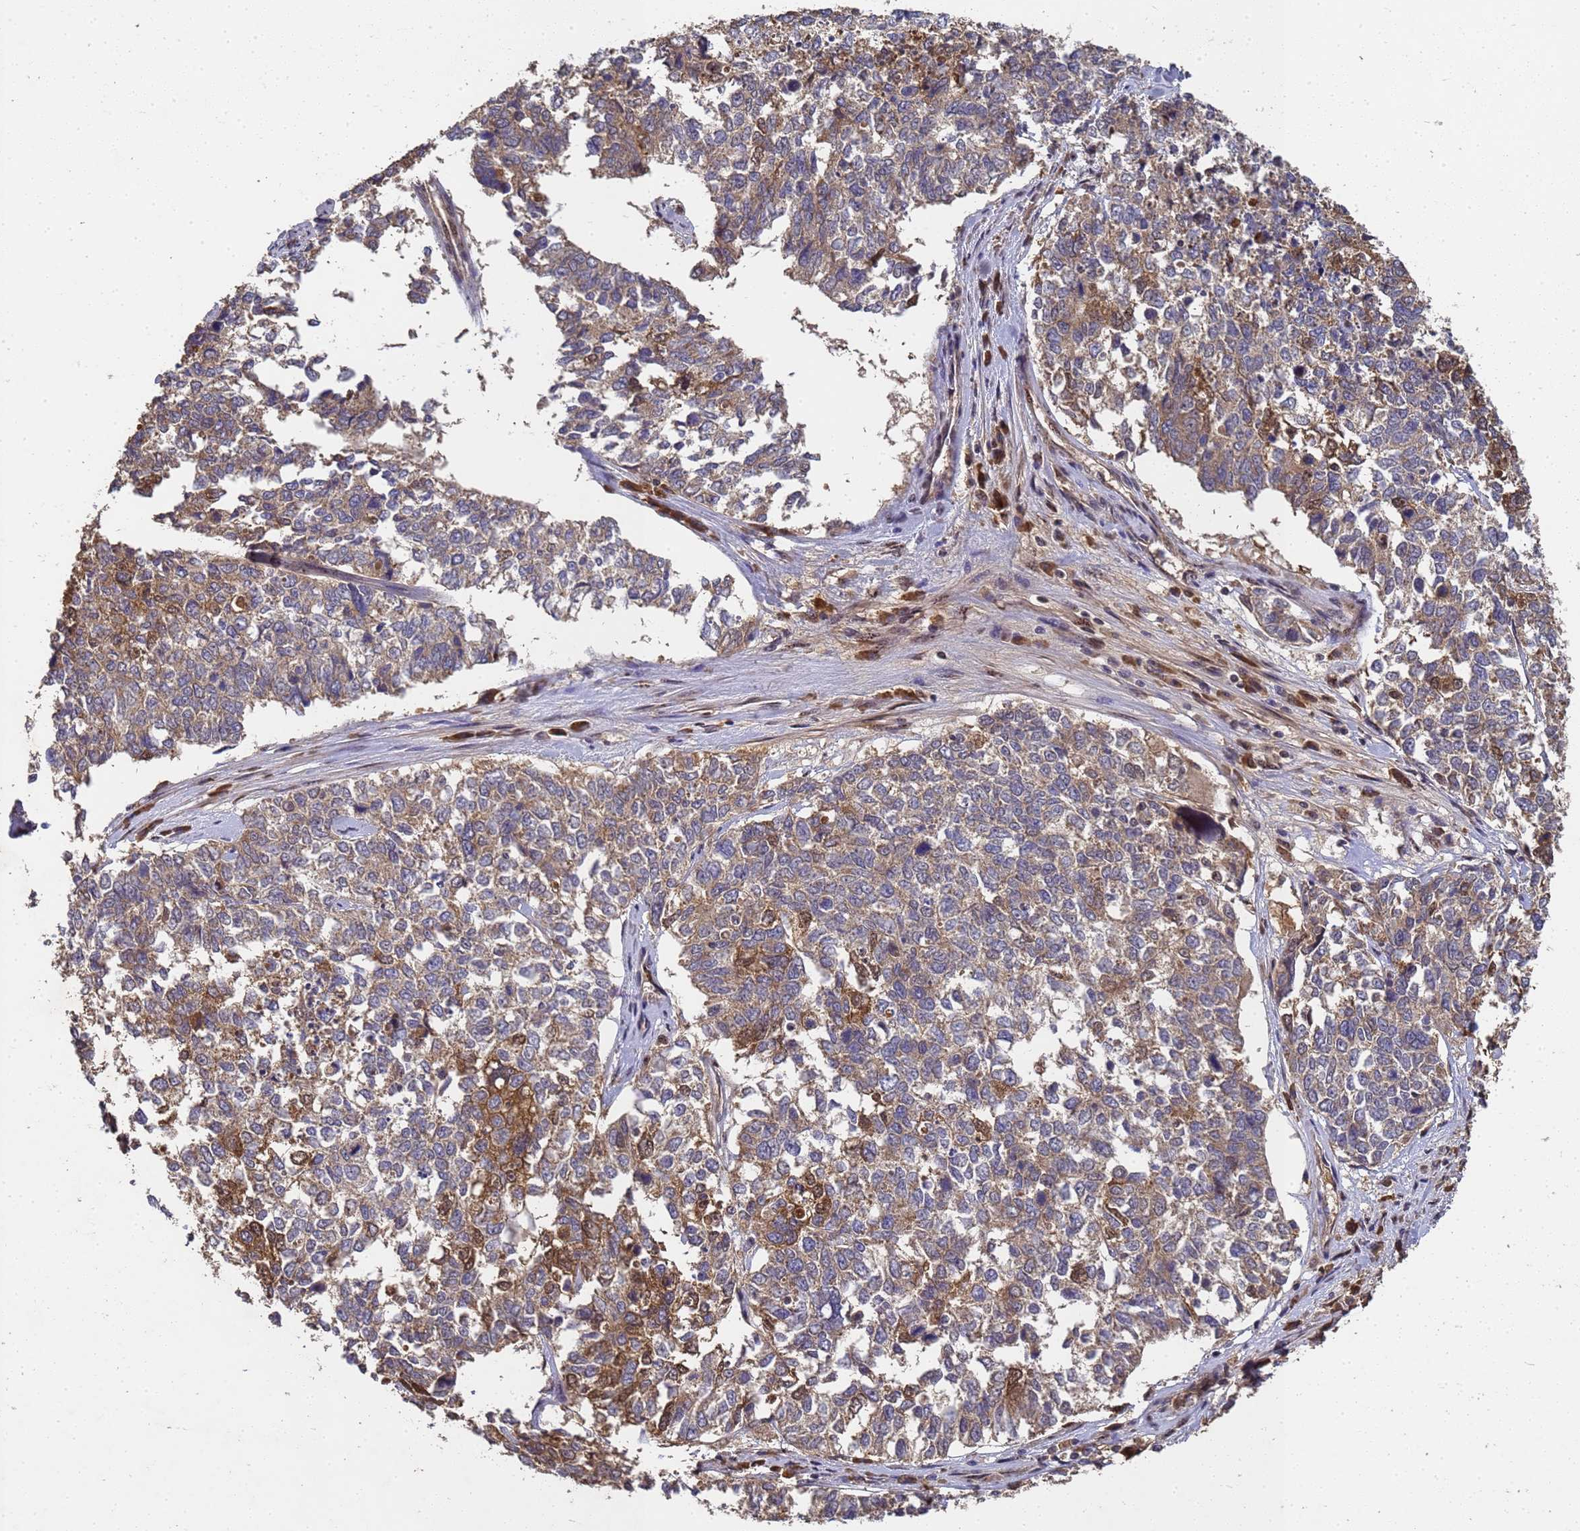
{"staining": {"intensity": "moderate", "quantity": "<25%", "location": "cytoplasmic/membranous"}, "tissue": "cervical cancer", "cell_type": "Tumor cells", "image_type": "cancer", "snomed": [{"axis": "morphology", "description": "Squamous cell carcinoma, NOS"}, {"axis": "topography", "description": "Cervix"}], "caption": "High-power microscopy captured an IHC image of cervical cancer (squamous cell carcinoma), revealing moderate cytoplasmic/membranous positivity in about <25% of tumor cells.", "gene": "SECISBP2", "patient": {"sex": "female", "age": 63}}